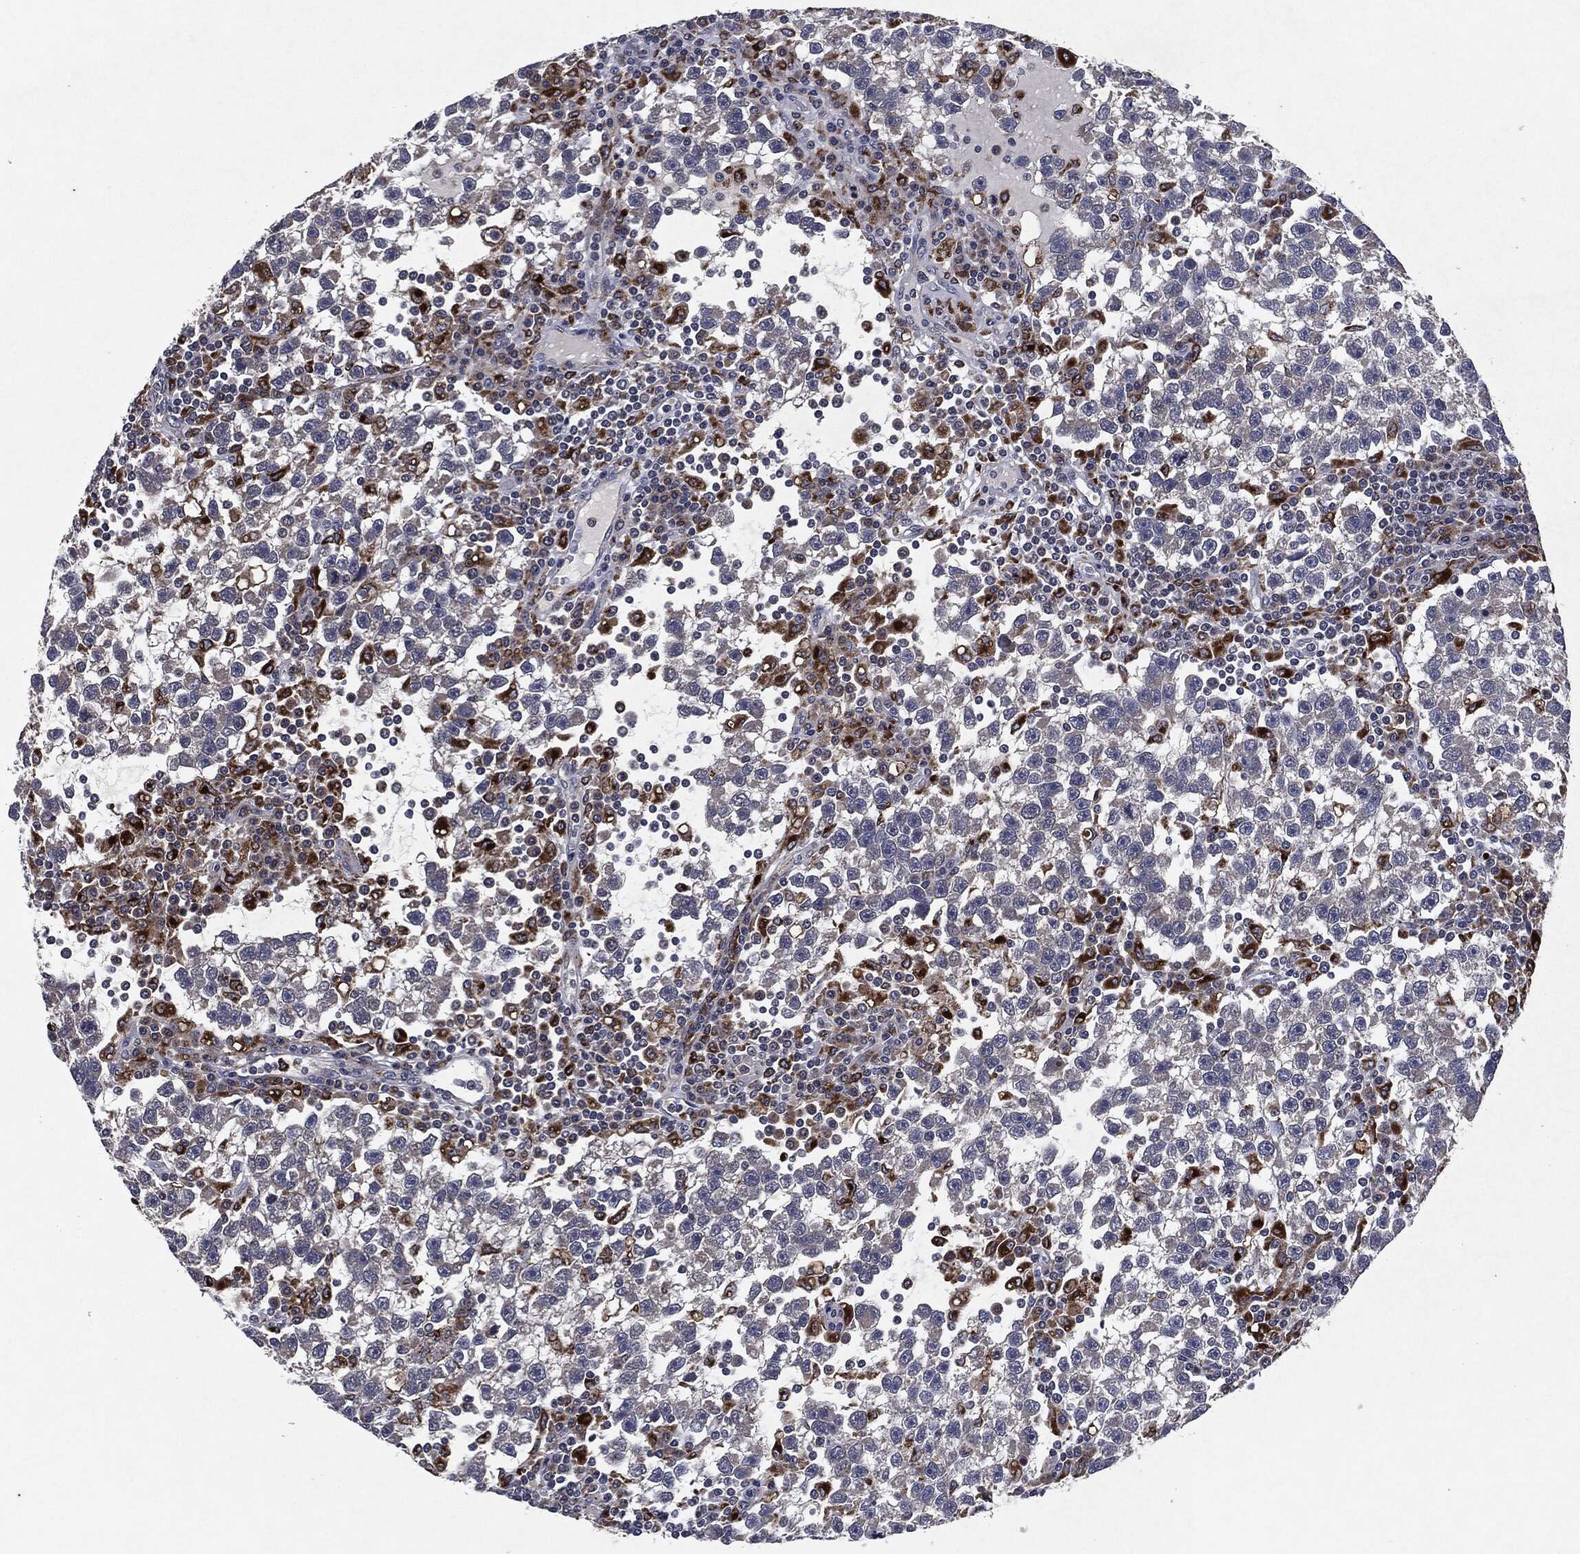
{"staining": {"intensity": "negative", "quantity": "none", "location": "none"}, "tissue": "testis cancer", "cell_type": "Tumor cells", "image_type": "cancer", "snomed": [{"axis": "morphology", "description": "Seminoma, NOS"}, {"axis": "topography", "description": "Testis"}], "caption": "Immunohistochemical staining of human seminoma (testis) displays no significant expression in tumor cells. (IHC, brightfield microscopy, high magnification).", "gene": "SLC31A2", "patient": {"sex": "male", "age": 47}}